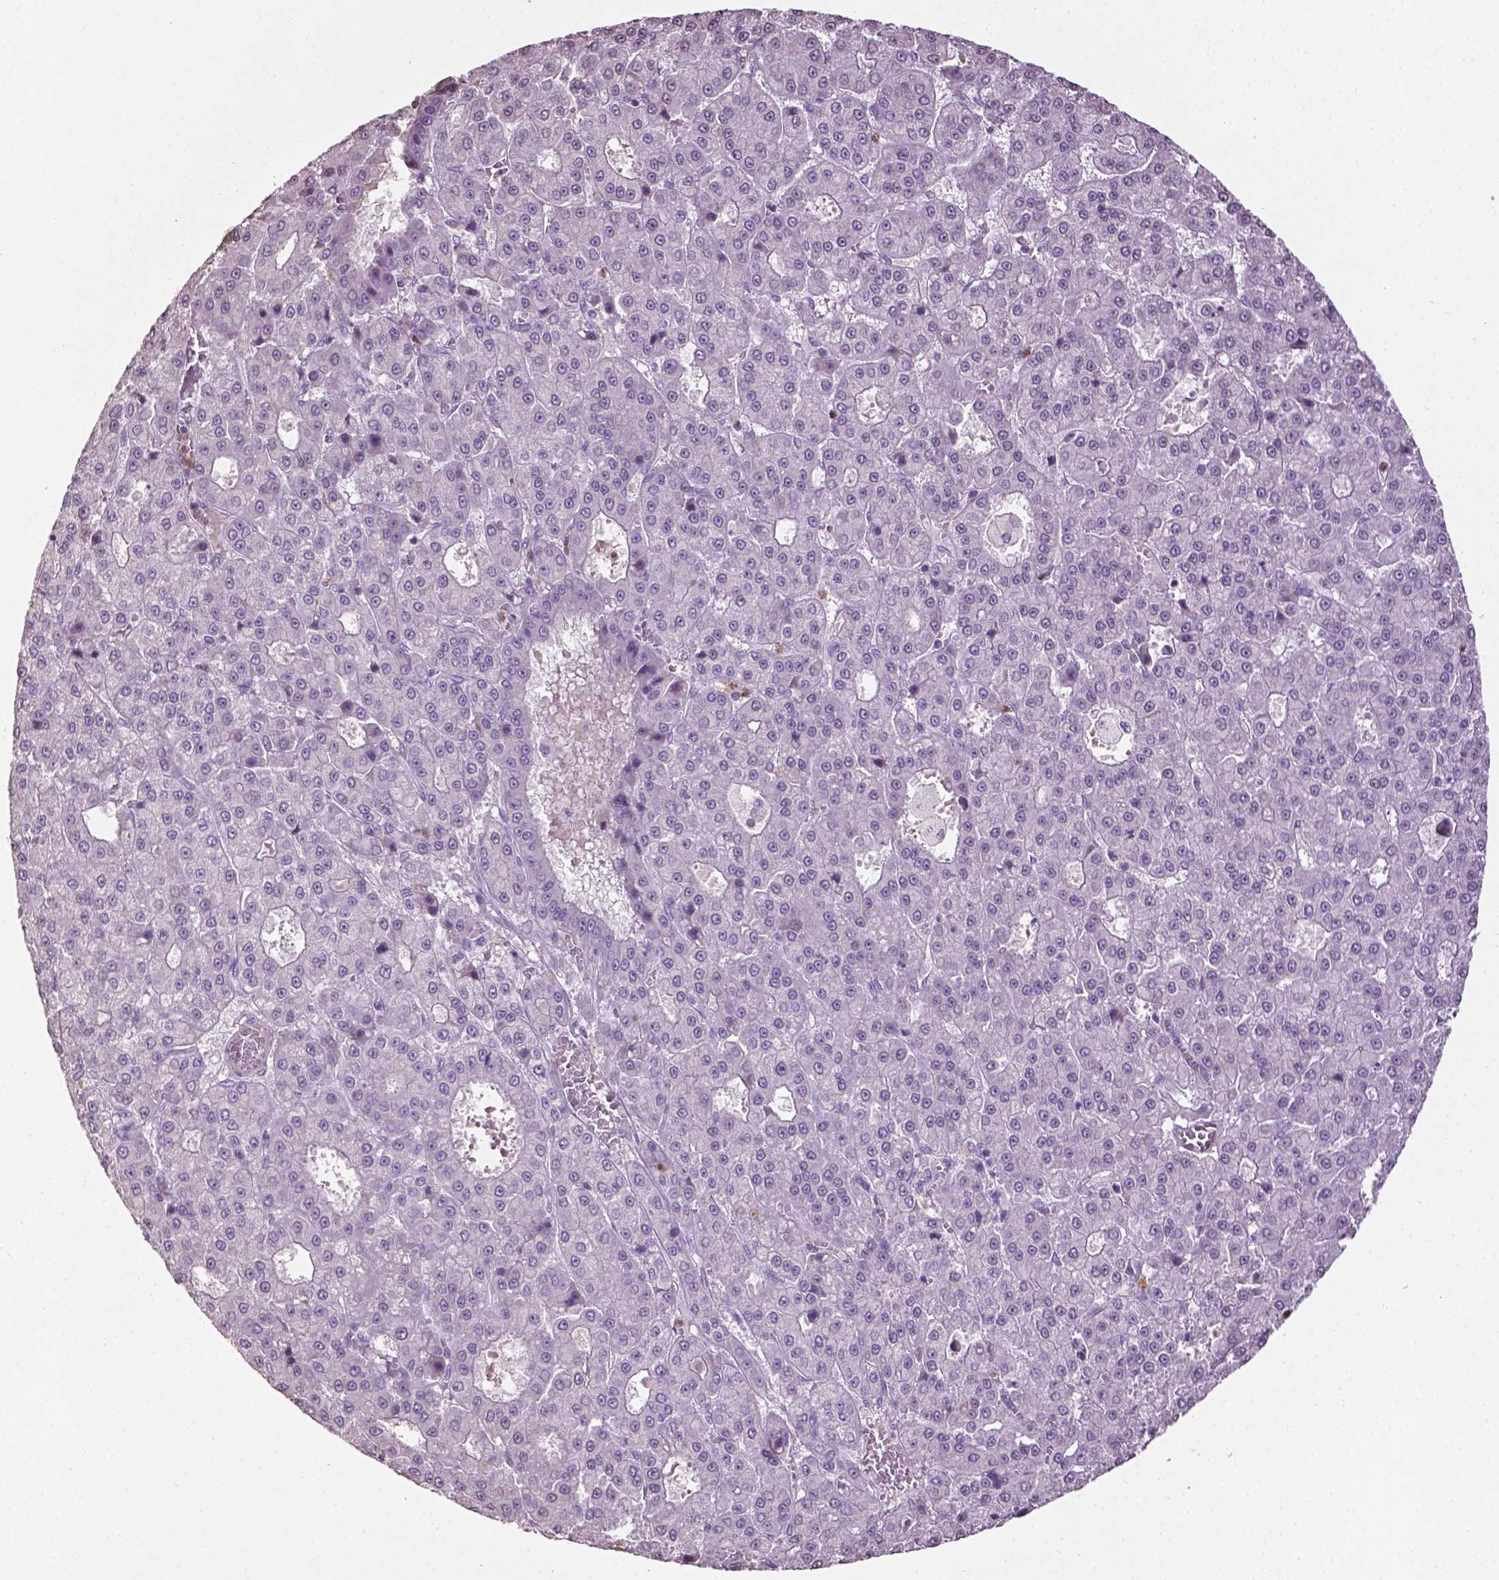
{"staining": {"intensity": "negative", "quantity": "none", "location": "none"}, "tissue": "liver cancer", "cell_type": "Tumor cells", "image_type": "cancer", "snomed": [{"axis": "morphology", "description": "Carcinoma, Hepatocellular, NOS"}, {"axis": "topography", "description": "Liver"}], "caption": "The histopathology image reveals no staining of tumor cells in liver hepatocellular carcinoma.", "gene": "NTNG2", "patient": {"sex": "male", "age": 70}}